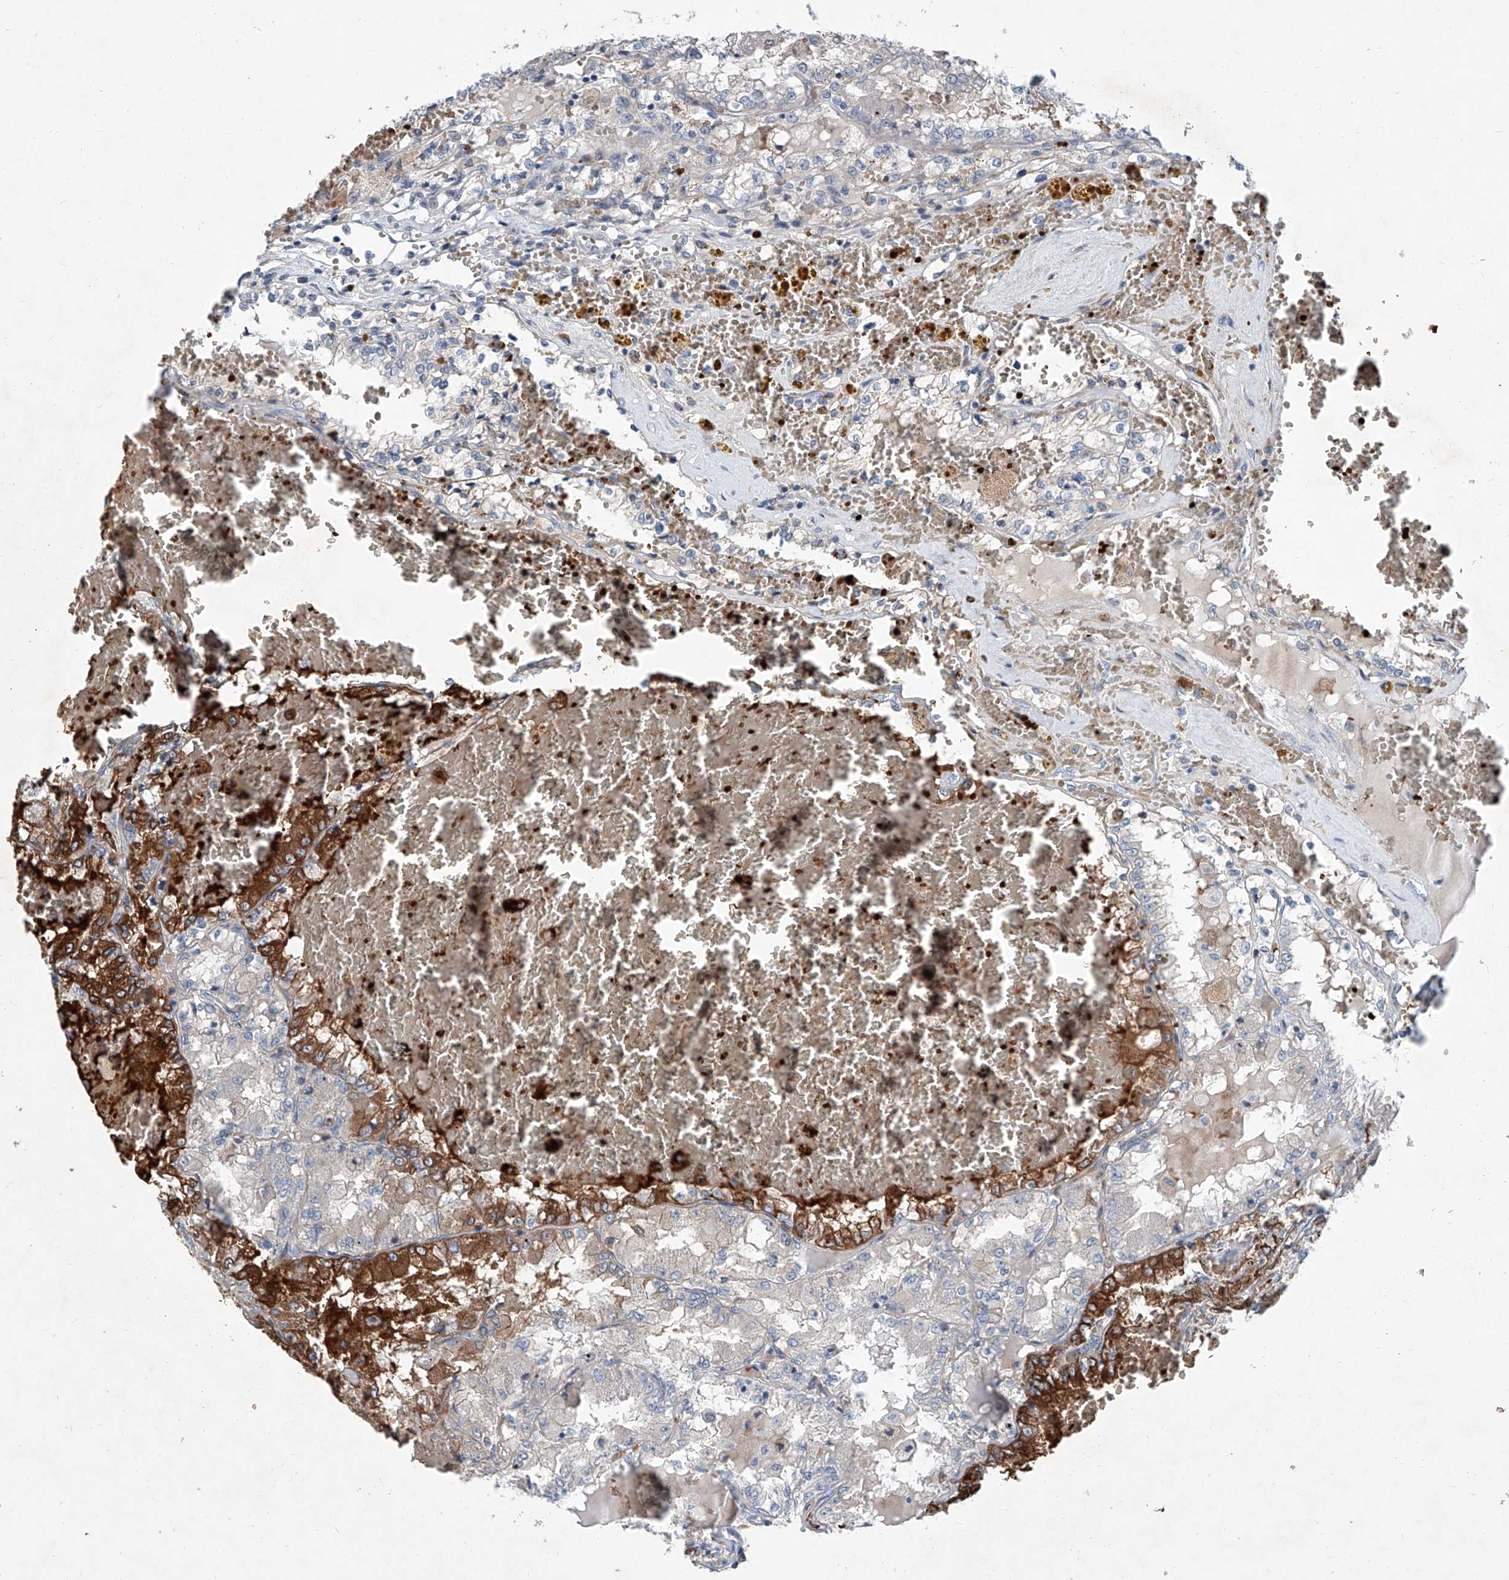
{"staining": {"intensity": "negative", "quantity": "none", "location": "none"}, "tissue": "renal cancer", "cell_type": "Tumor cells", "image_type": "cancer", "snomed": [{"axis": "morphology", "description": "Adenocarcinoma, NOS"}, {"axis": "topography", "description": "Kidney"}], "caption": "IHC of renal cancer reveals no staining in tumor cells.", "gene": "FPR2", "patient": {"sex": "female", "age": 56}}